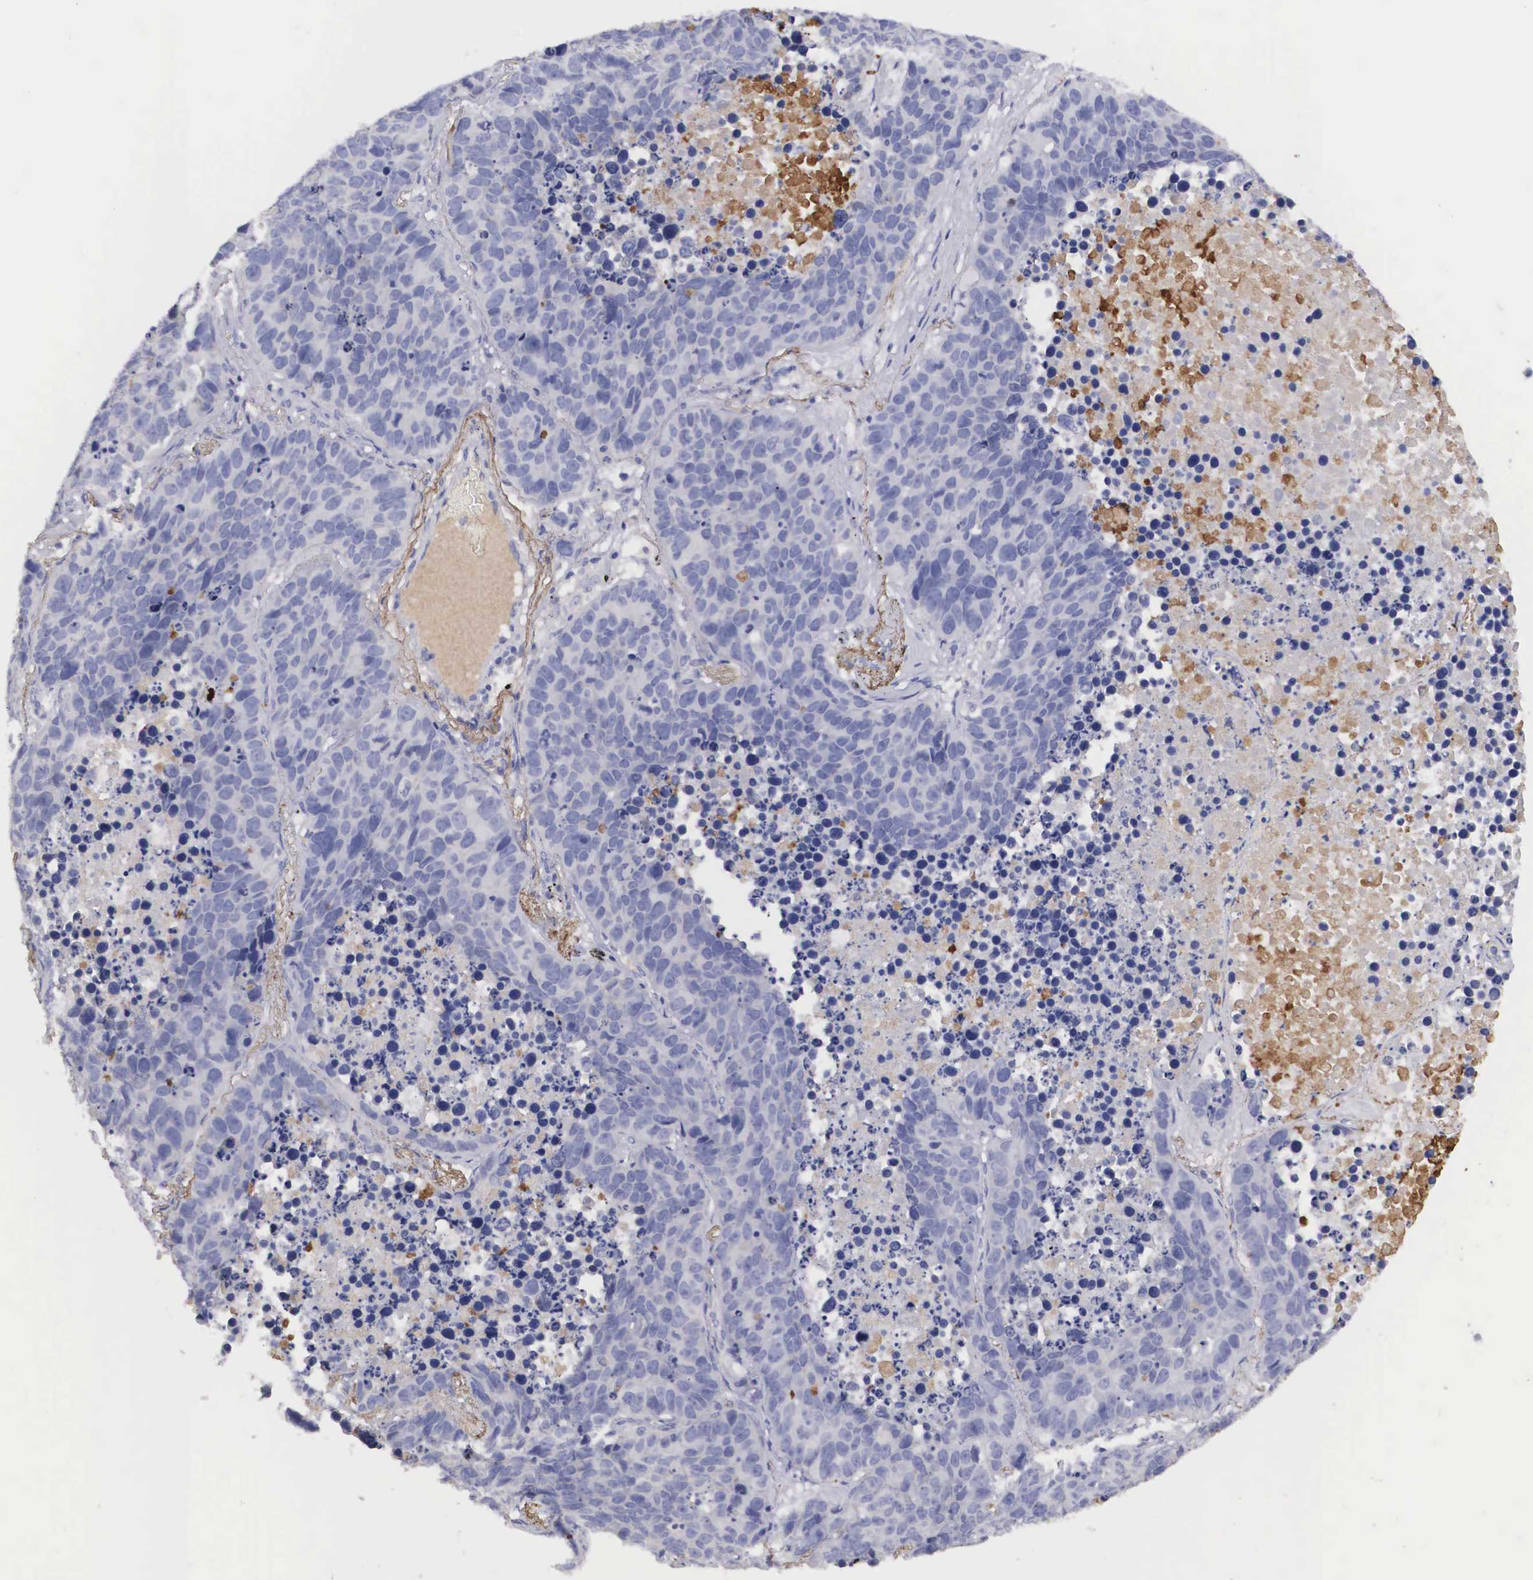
{"staining": {"intensity": "negative", "quantity": "none", "location": "none"}, "tissue": "lung cancer", "cell_type": "Tumor cells", "image_type": "cancer", "snomed": [{"axis": "morphology", "description": "Carcinoid, malignant, NOS"}, {"axis": "topography", "description": "Lung"}], "caption": "DAB (3,3'-diaminobenzidine) immunohistochemical staining of human lung cancer (carcinoid (malignant)) reveals no significant positivity in tumor cells.", "gene": "CLU", "patient": {"sex": "male", "age": 60}}